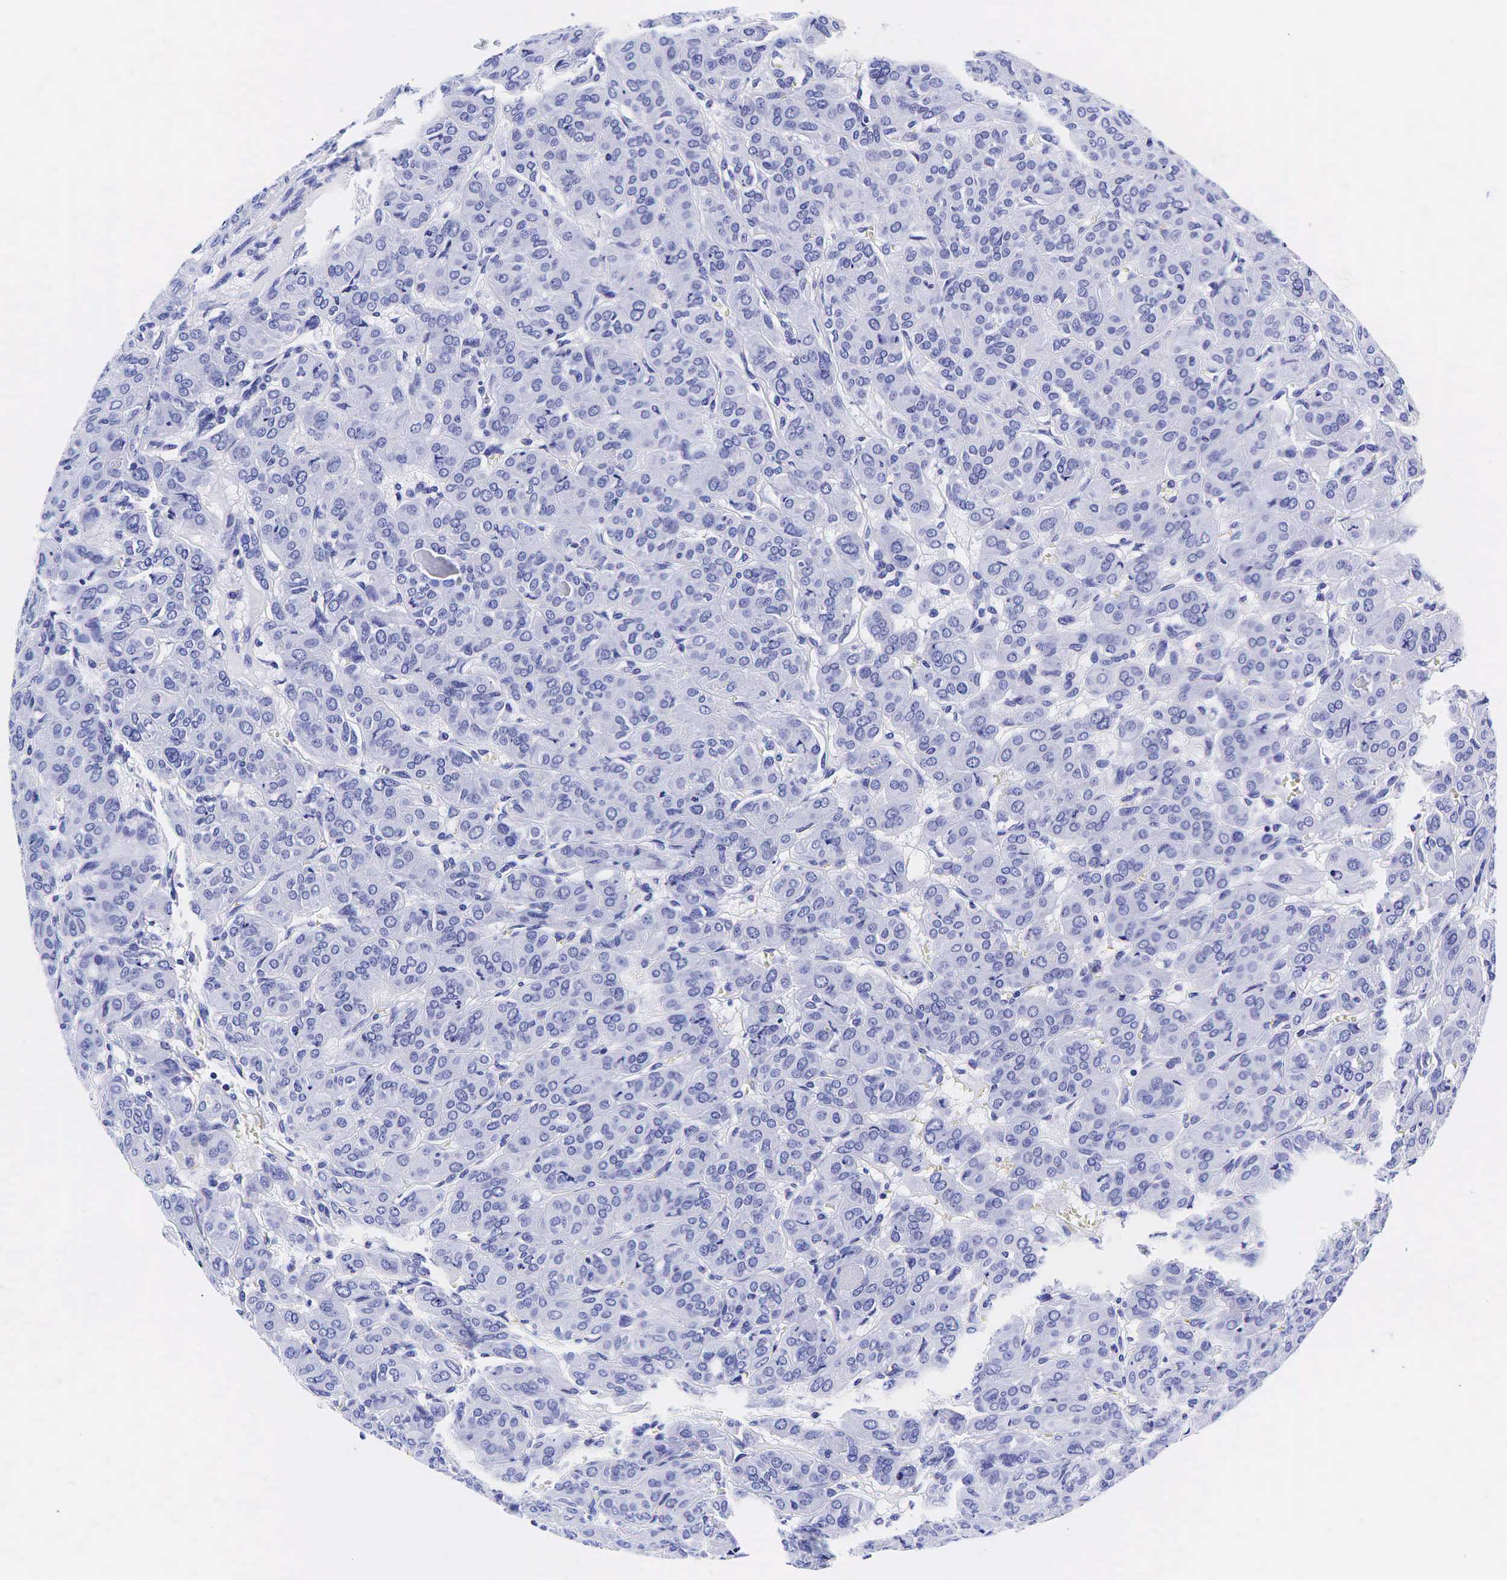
{"staining": {"intensity": "negative", "quantity": "none", "location": "none"}, "tissue": "thyroid cancer", "cell_type": "Tumor cells", "image_type": "cancer", "snomed": [{"axis": "morphology", "description": "Follicular adenoma carcinoma, NOS"}, {"axis": "topography", "description": "Thyroid gland"}], "caption": "Tumor cells show no significant staining in thyroid cancer. The staining was performed using DAB (3,3'-diaminobenzidine) to visualize the protein expression in brown, while the nuclei were stained in blue with hematoxylin (Magnification: 20x).", "gene": "GAST", "patient": {"sex": "female", "age": 71}}